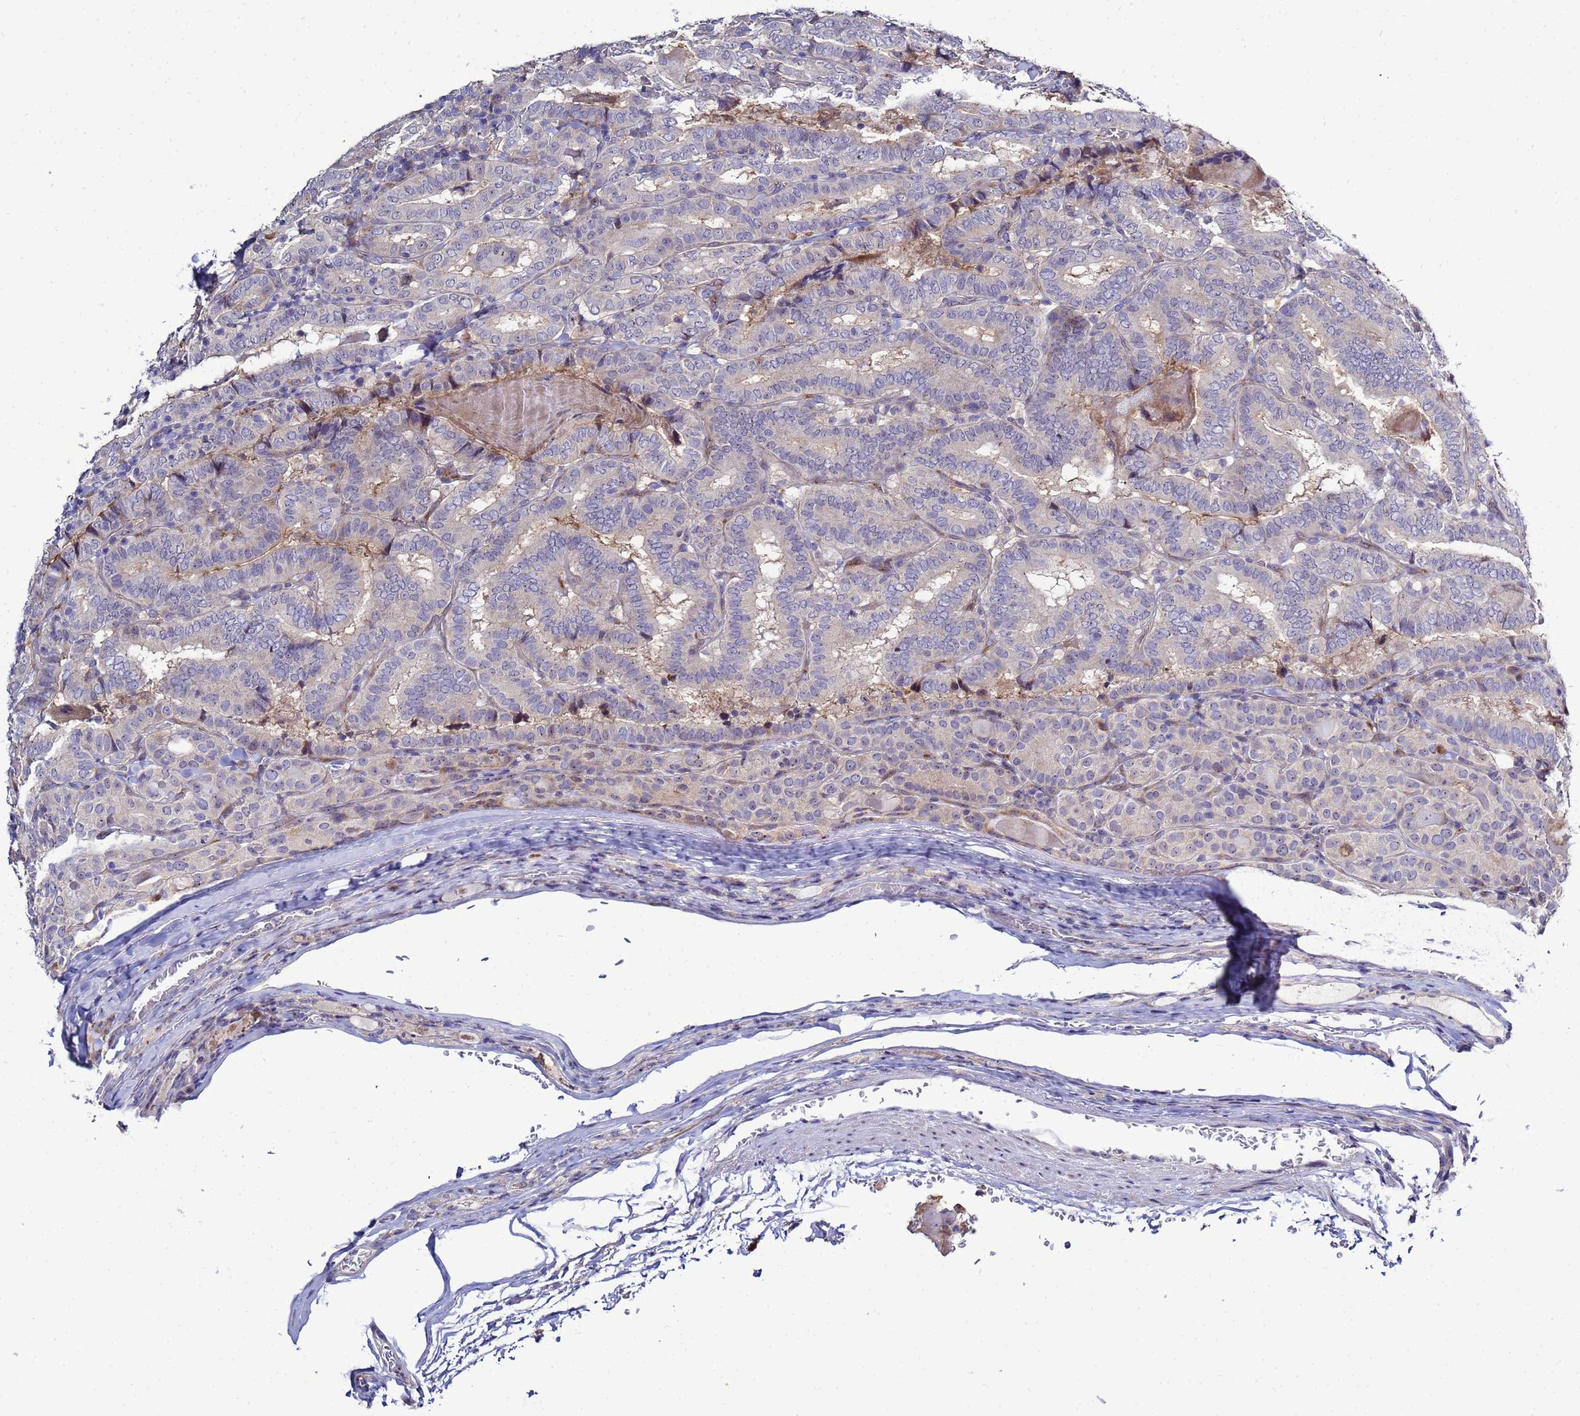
{"staining": {"intensity": "negative", "quantity": "none", "location": "none"}, "tissue": "thyroid cancer", "cell_type": "Tumor cells", "image_type": "cancer", "snomed": [{"axis": "morphology", "description": "Papillary adenocarcinoma, NOS"}, {"axis": "topography", "description": "Thyroid gland"}], "caption": "DAB (3,3'-diaminobenzidine) immunohistochemical staining of human thyroid papillary adenocarcinoma demonstrates no significant expression in tumor cells.", "gene": "NOL8", "patient": {"sex": "female", "age": 72}}